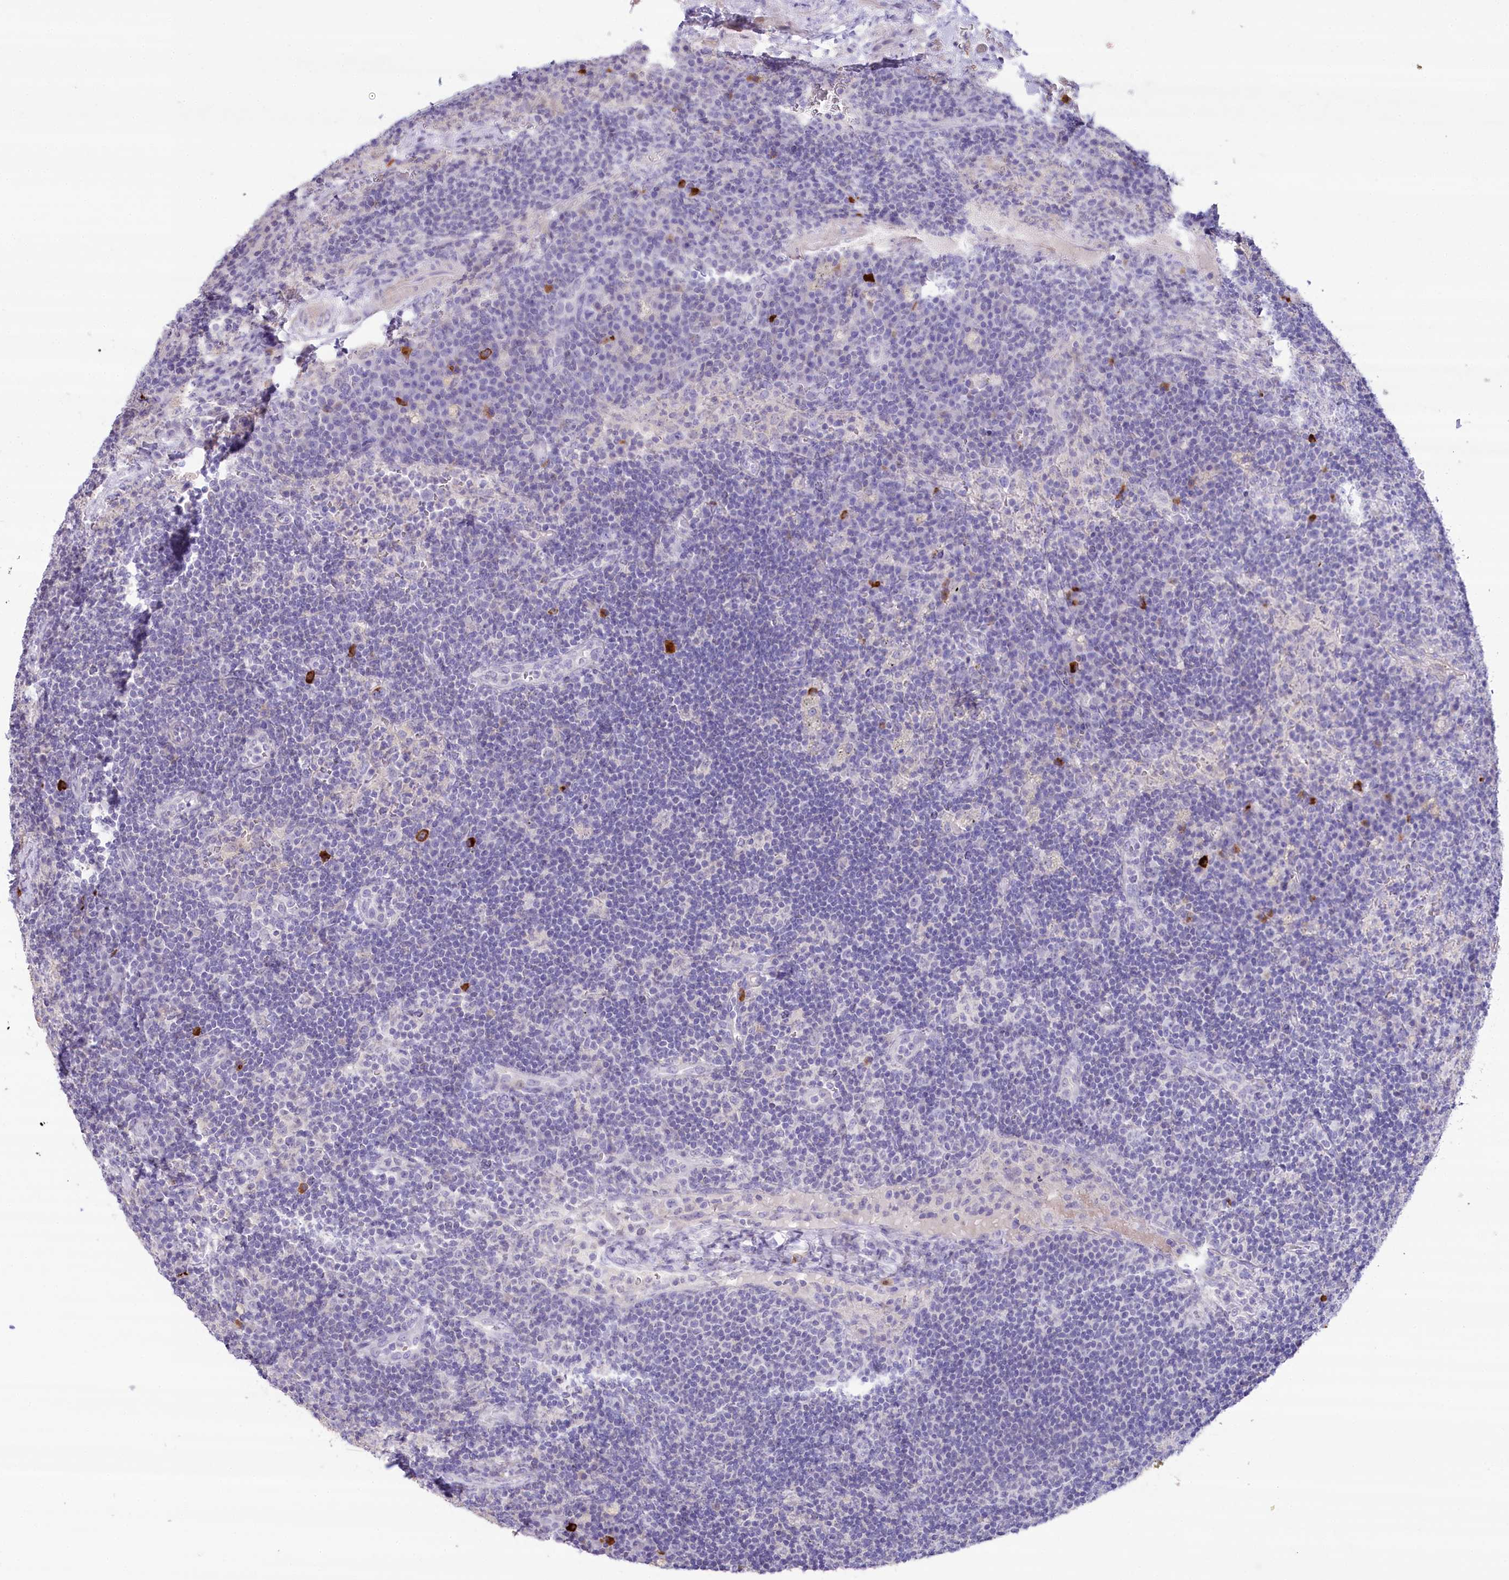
{"staining": {"intensity": "negative", "quantity": "none", "location": "none"}, "tissue": "lymph node", "cell_type": "Germinal center cells", "image_type": "normal", "snomed": [{"axis": "morphology", "description": "Normal tissue, NOS"}, {"axis": "topography", "description": "Lymph node"}], "caption": "This histopathology image is of benign lymph node stained with IHC to label a protein in brown with the nuclei are counter-stained blue. There is no positivity in germinal center cells.", "gene": "MYOZ1", "patient": {"sex": "female", "age": 70}}